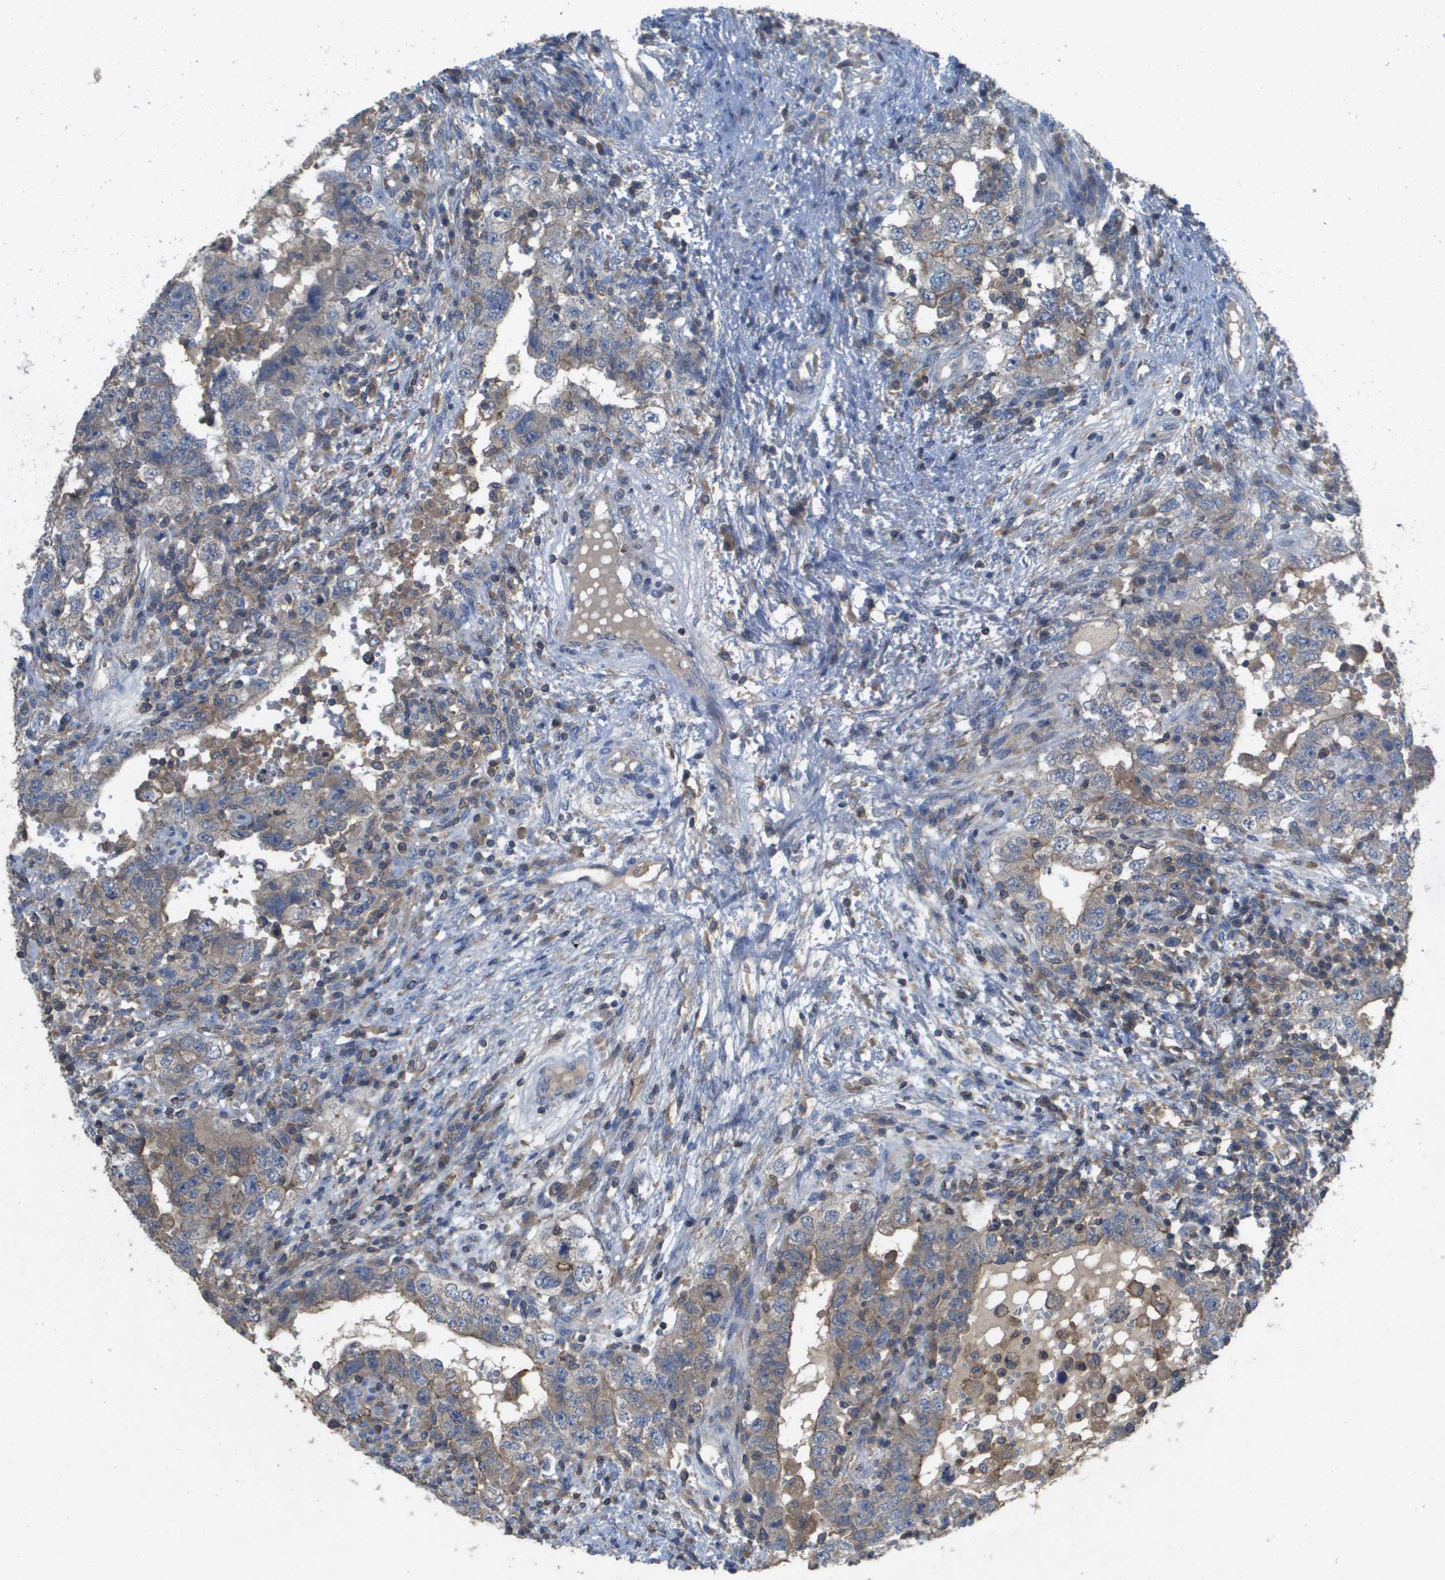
{"staining": {"intensity": "weak", "quantity": "<25%", "location": "cytoplasmic/membranous"}, "tissue": "testis cancer", "cell_type": "Tumor cells", "image_type": "cancer", "snomed": [{"axis": "morphology", "description": "Carcinoma, Embryonal, NOS"}, {"axis": "topography", "description": "Testis"}], "caption": "Immunohistochemical staining of human testis cancer (embryonal carcinoma) shows no significant positivity in tumor cells. (DAB (3,3'-diaminobenzidine) IHC, high magnification).", "gene": "CLCA4", "patient": {"sex": "male", "age": 26}}